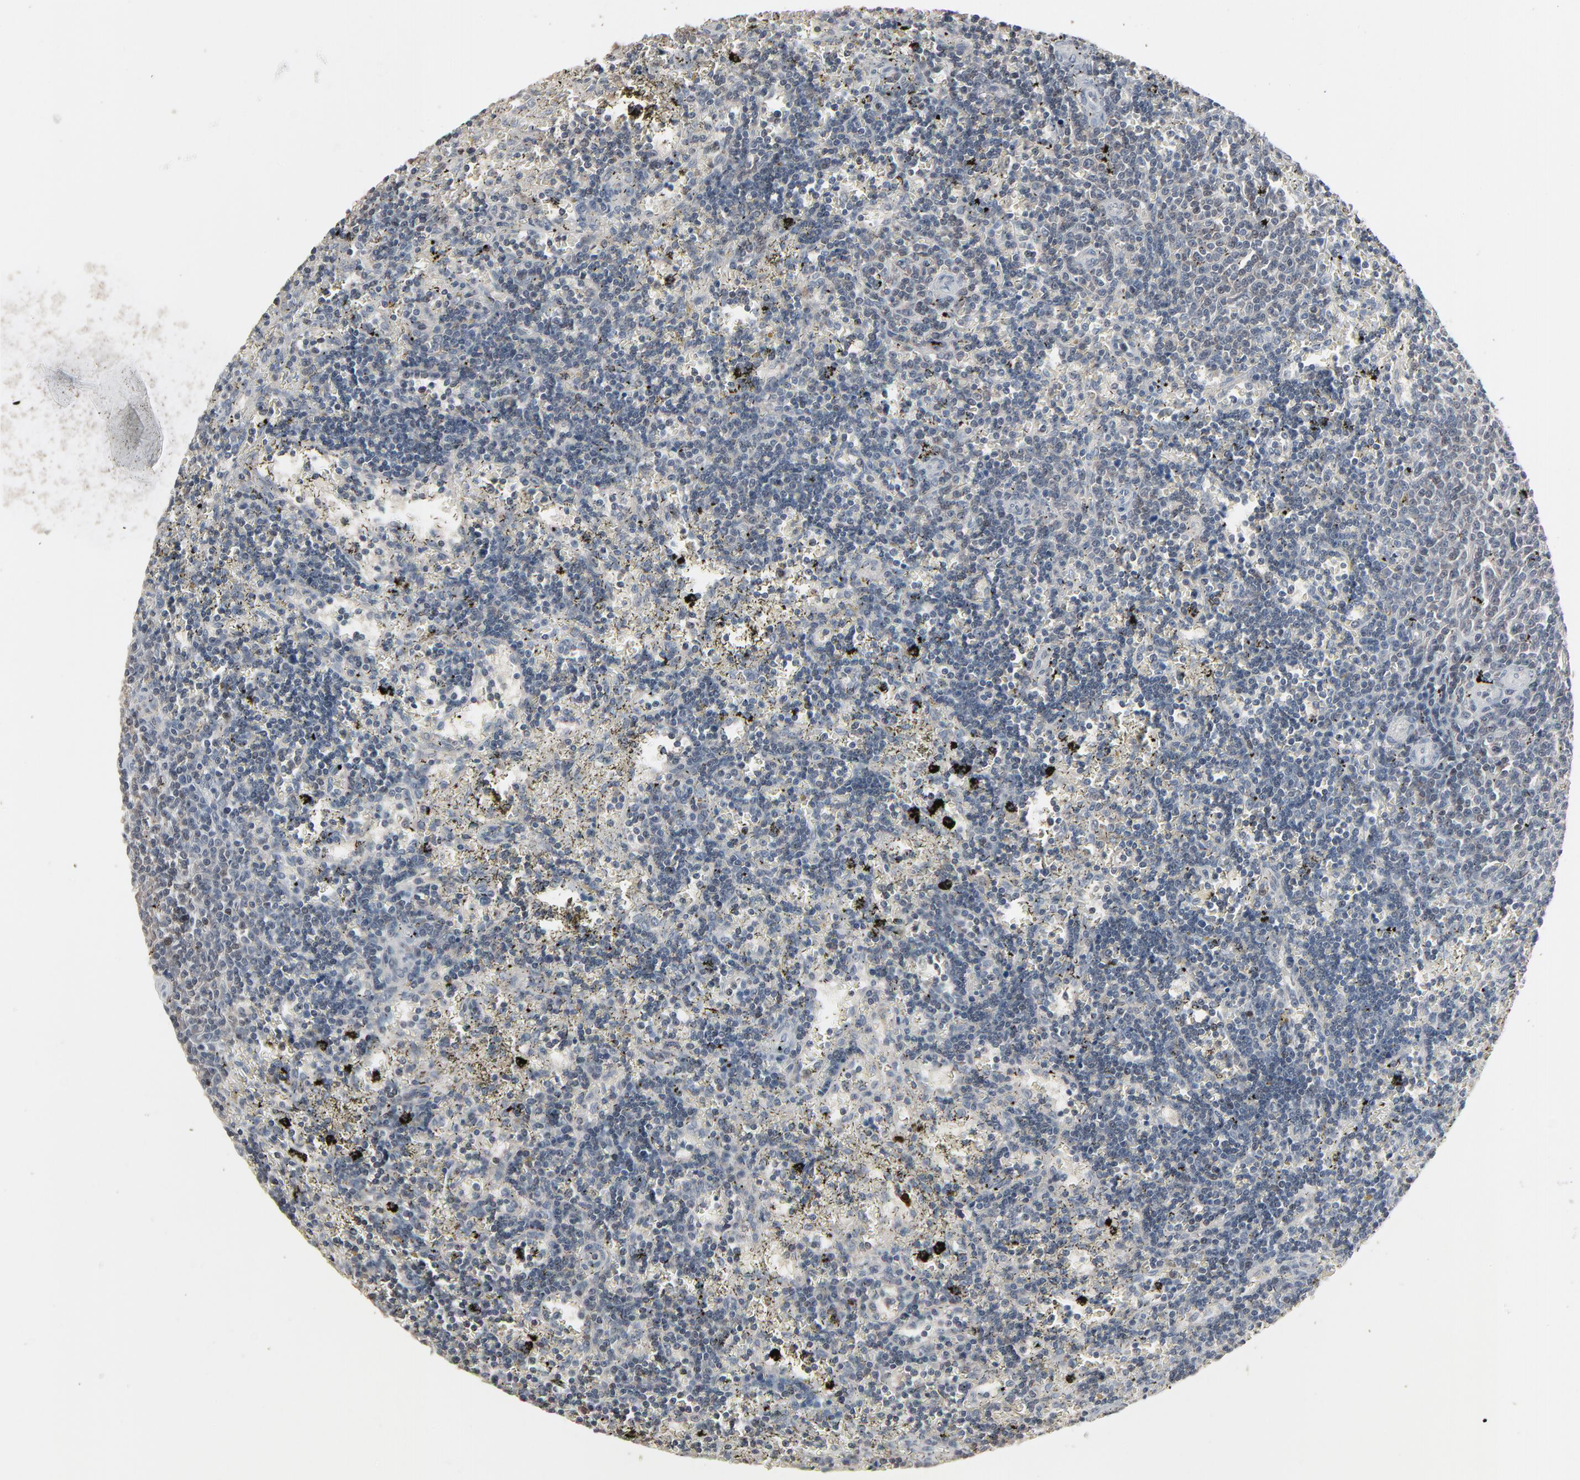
{"staining": {"intensity": "negative", "quantity": "none", "location": "none"}, "tissue": "lymphoma", "cell_type": "Tumor cells", "image_type": "cancer", "snomed": [{"axis": "morphology", "description": "Malignant lymphoma, non-Hodgkin's type, Low grade"}, {"axis": "topography", "description": "Spleen"}], "caption": "Immunohistochemical staining of malignant lymphoma, non-Hodgkin's type (low-grade) demonstrates no significant positivity in tumor cells.", "gene": "DOCK8", "patient": {"sex": "male", "age": 60}}